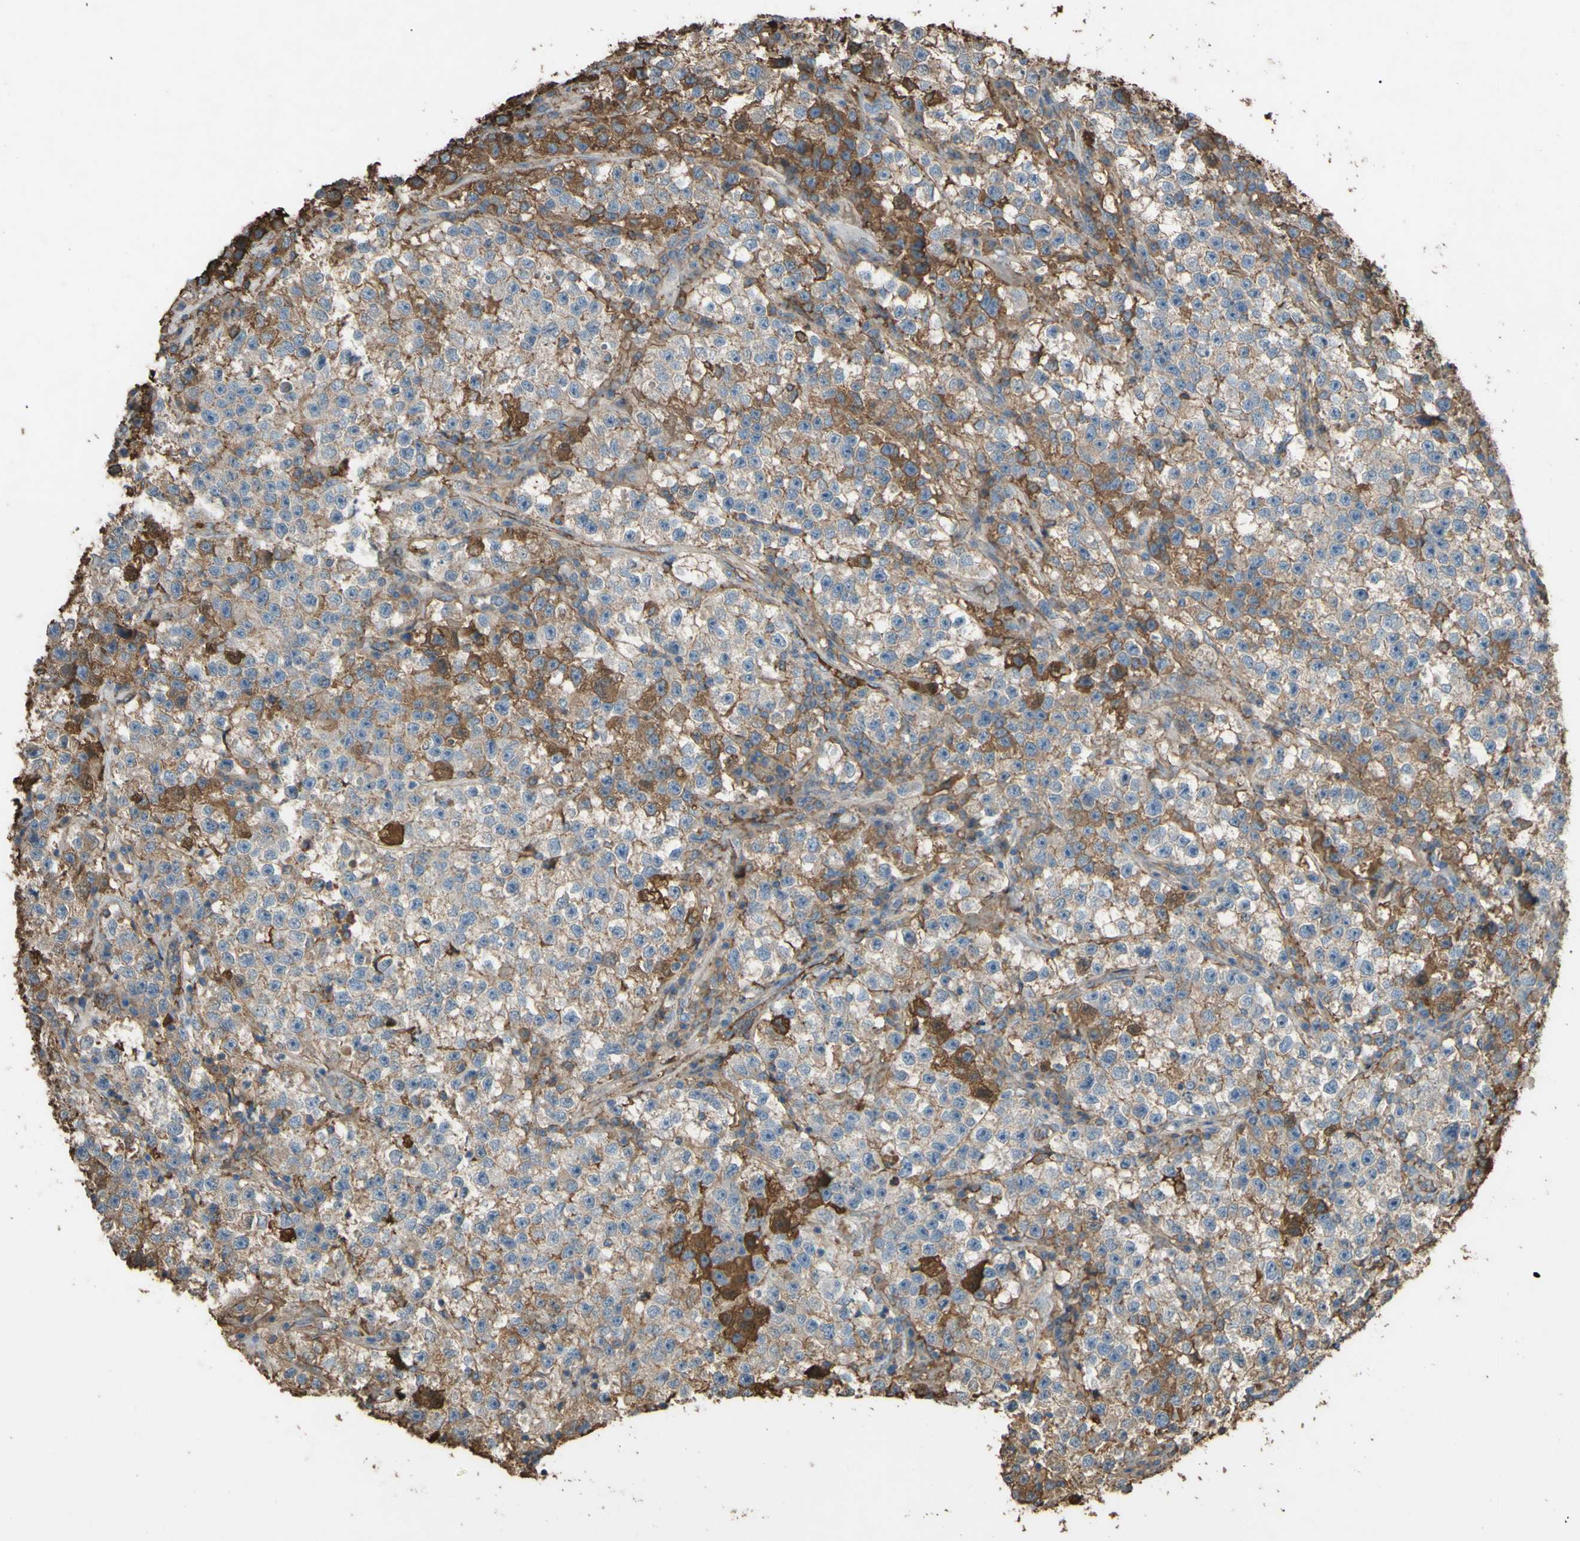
{"staining": {"intensity": "weak", "quantity": "25%-75%", "location": "cytoplasmic/membranous"}, "tissue": "testis cancer", "cell_type": "Tumor cells", "image_type": "cancer", "snomed": [{"axis": "morphology", "description": "Seminoma, NOS"}, {"axis": "topography", "description": "Testis"}], "caption": "Protein staining reveals weak cytoplasmic/membranous staining in about 25%-75% of tumor cells in testis seminoma.", "gene": "PTGDS", "patient": {"sex": "male", "age": 22}}